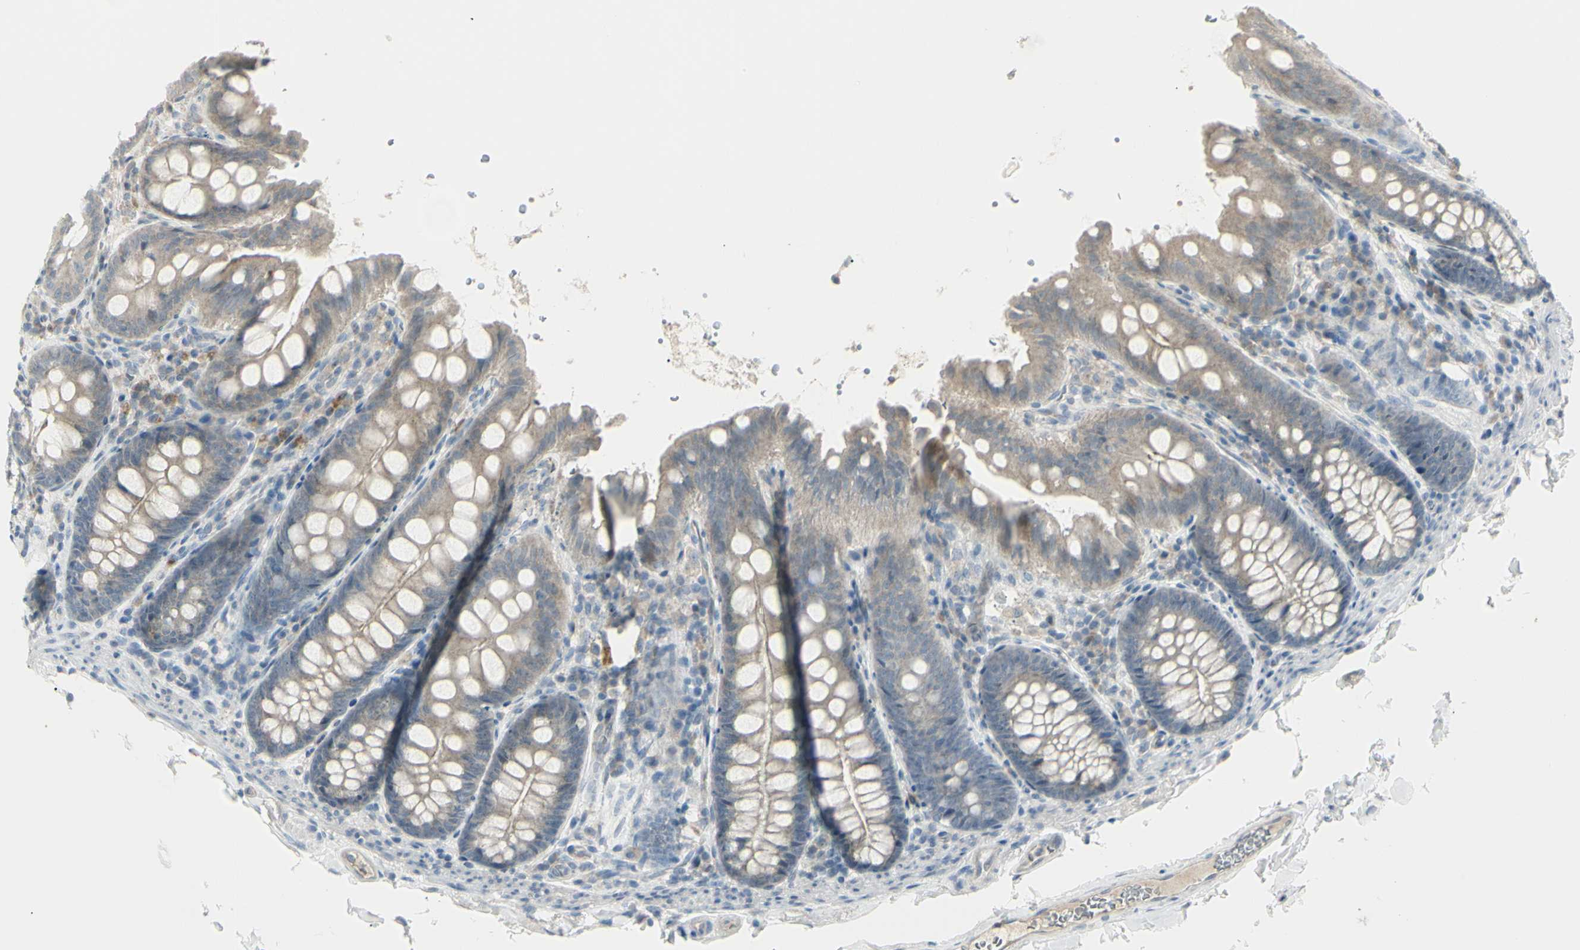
{"staining": {"intensity": "negative", "quantity": "none", "location": "none"}, "tissue": "colon", "cell_type": "Endothelial cells", "image_type": "normal", "snomed": [{"axis": "morphology", "description": "Normal tissue, NOS"}, {"axis": "topography", "description": "Colon"}], "caption": "A high-resolution micrograph shows IHC staining of normal colon, which shows no significant positivity in endothelial cells. (DAB (3,3'-diaminobenzidine) immunohistochemistry (IHC), high magnification).", "gene": "SH3GL2", "patient": {"sex": "female", "age": 61}}